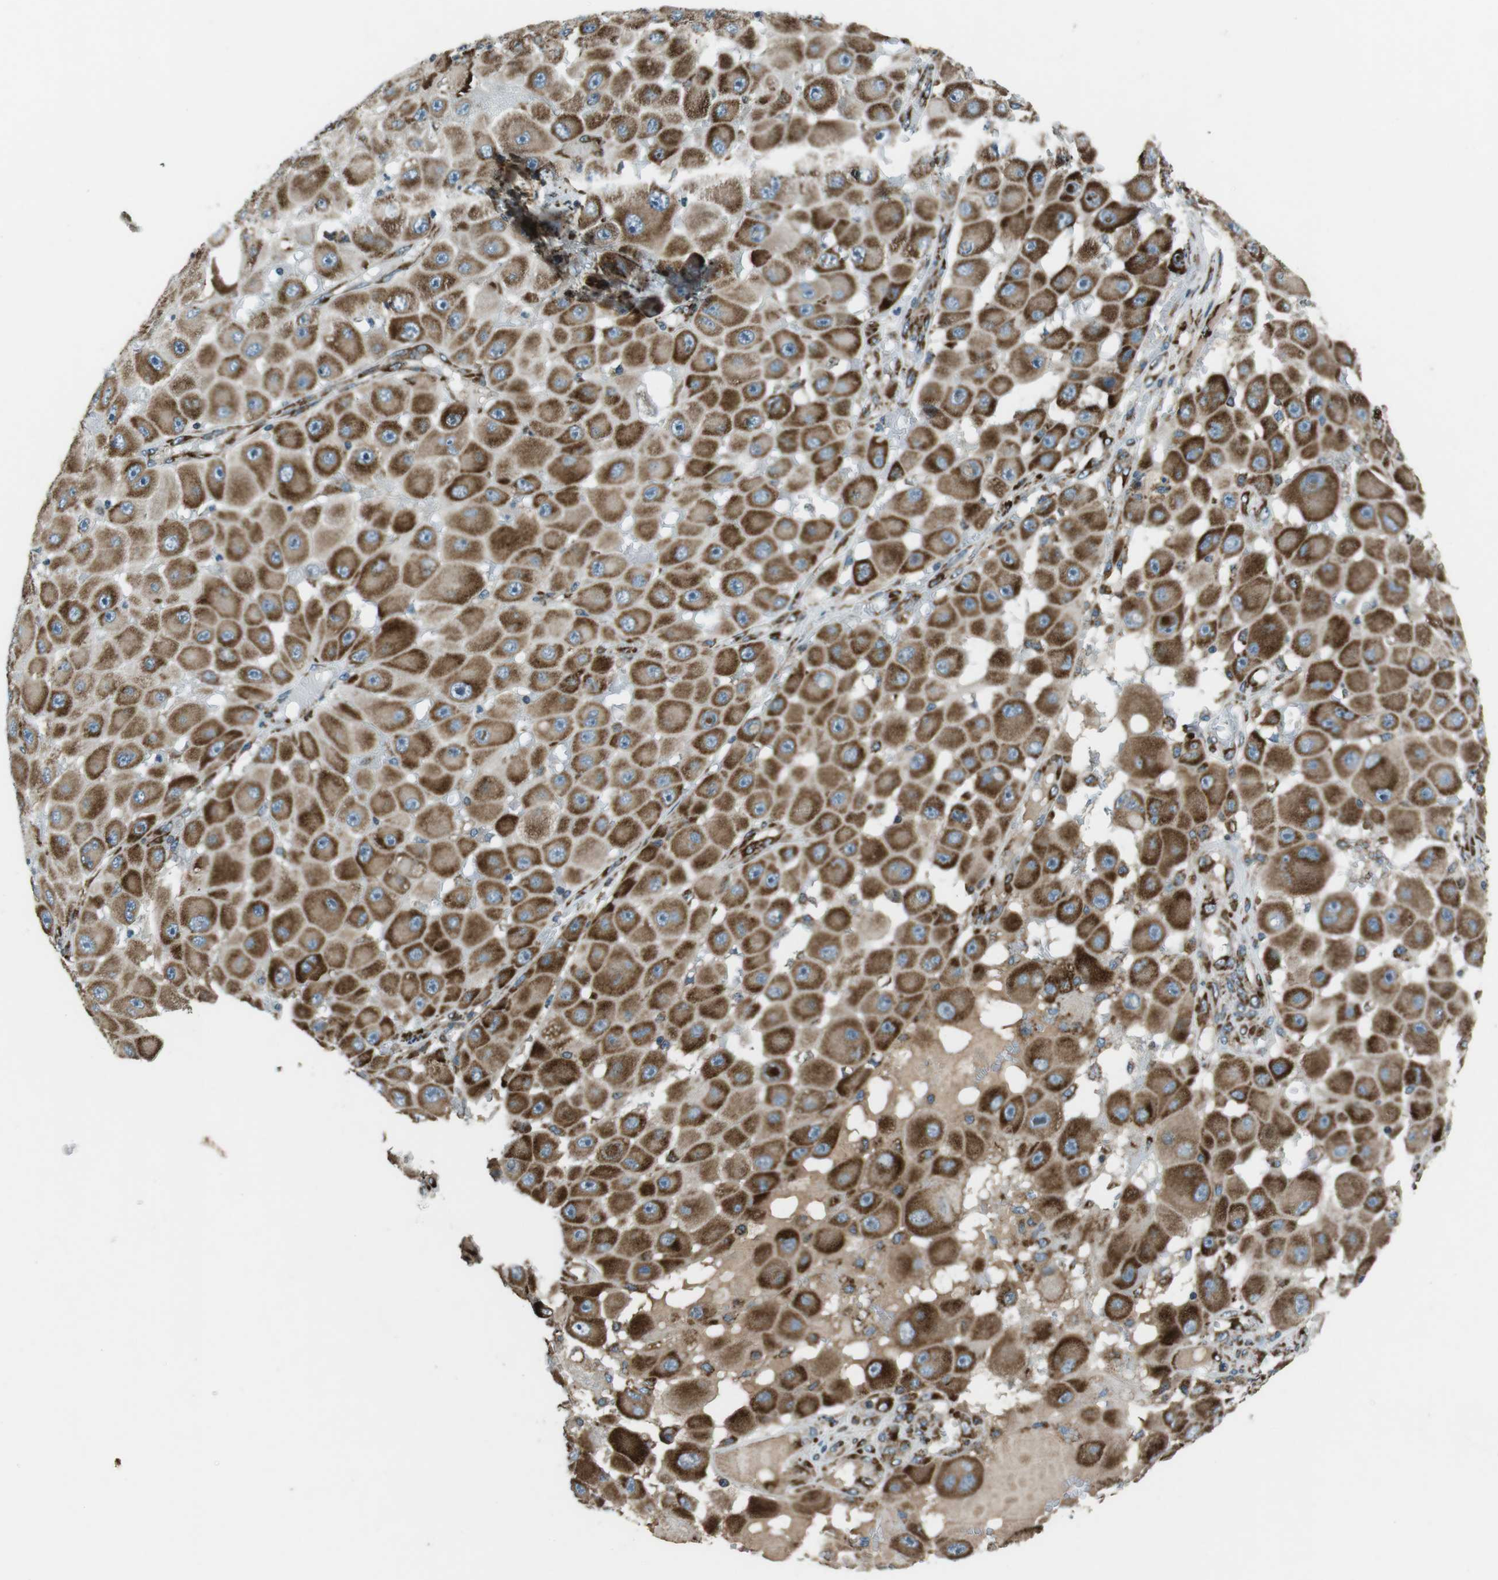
{"staining": {"intensity": "strong", "quantity": ">75%", "location": "cytoplasmic/membranous"}, "tissue": "melanoma", "cell_type": "Tumor cells", "image_type": "cancer", "snomed": [{"axis": "morphology", "description": "Malignant melanoma, NOS"}, {"axis": "topography", "description": "Skin"}], "caption": "An image showing strong cytoplasmic/membranous staining in about >75% of tumor cells in melanoma, as visualized by brown immunohistochemical staining.", "gene": "KTN1", "patient": {"sex": "female", "age": 81}}